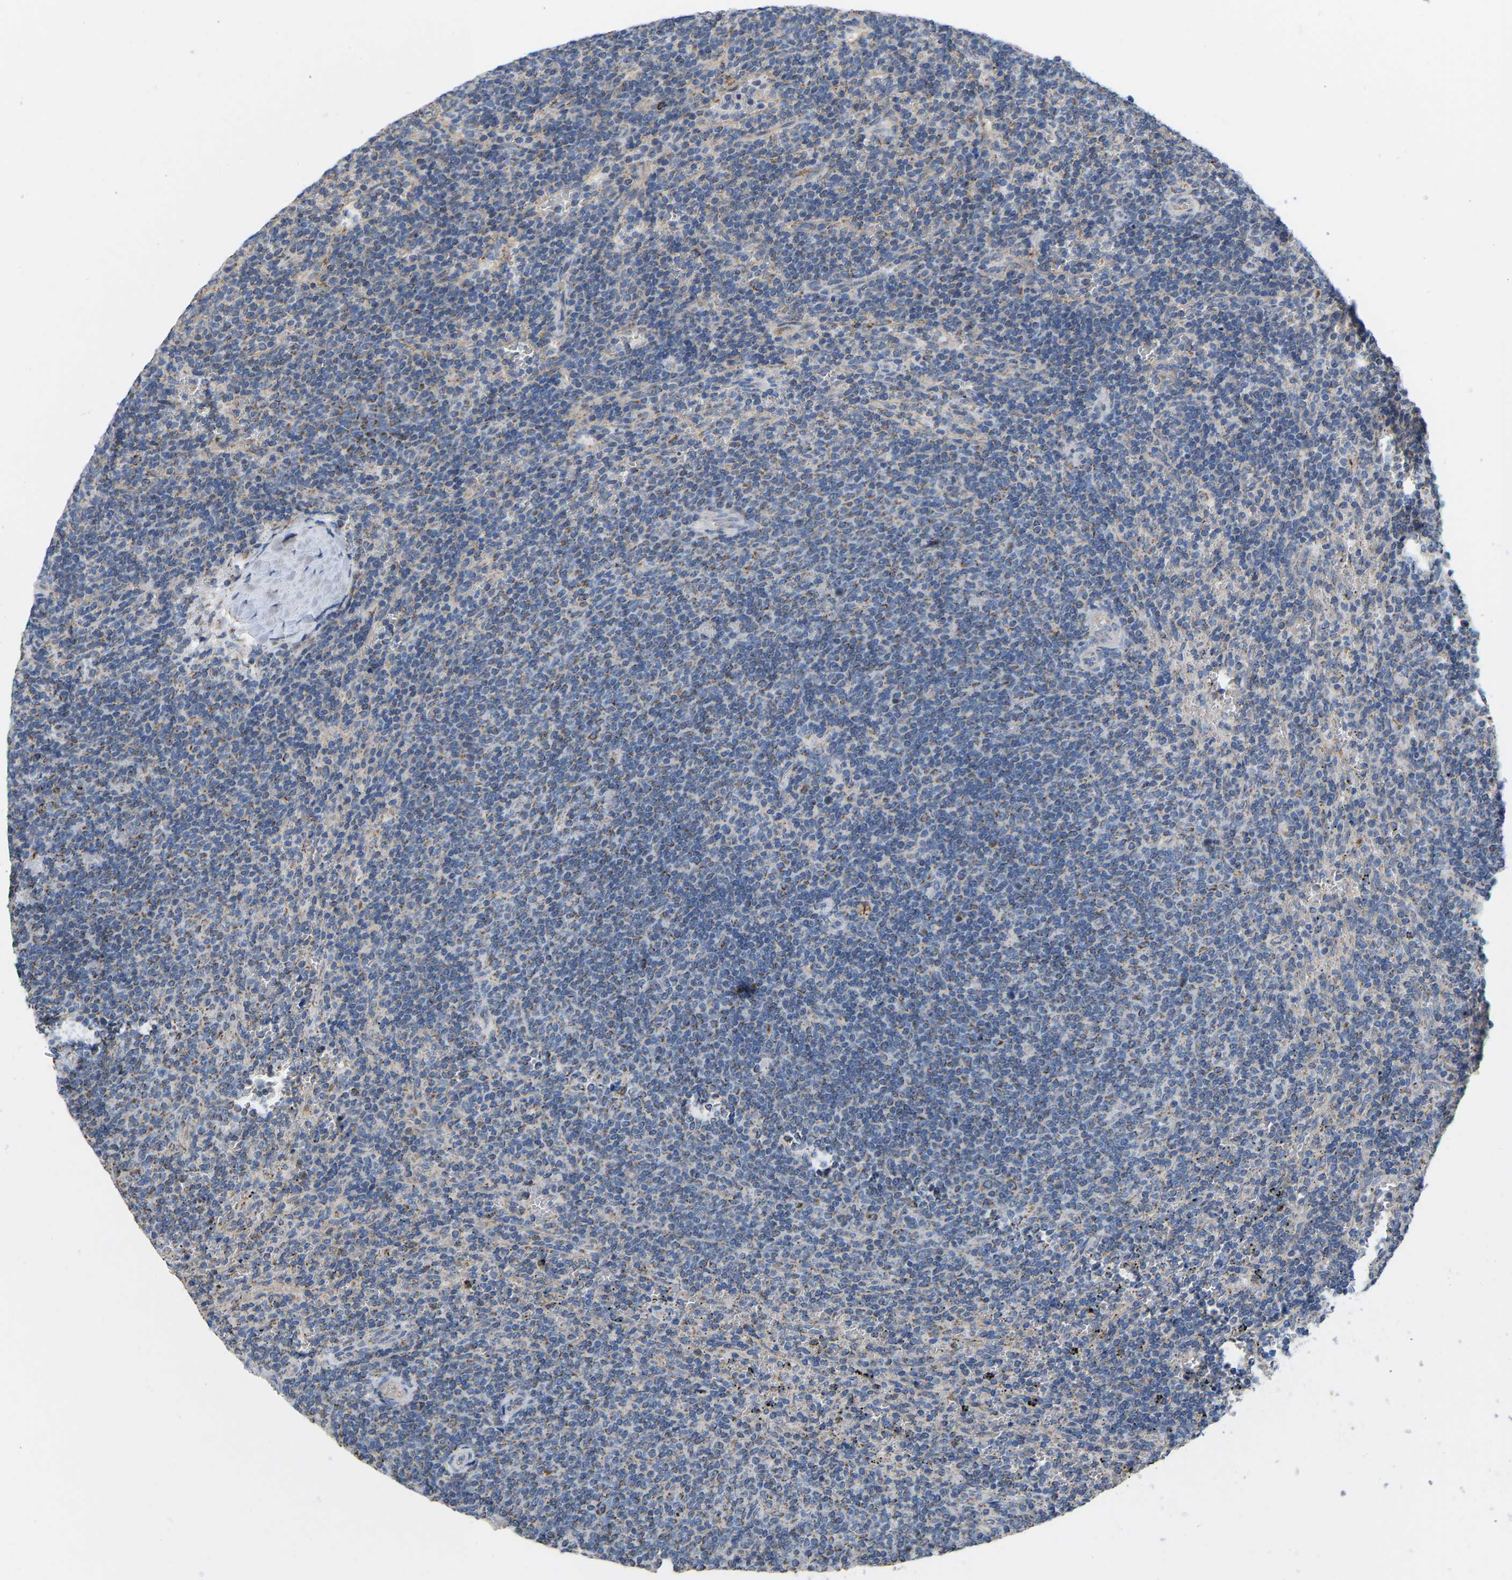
{"staining": {"intensity": "weak", "quantity": "<25%", "location": "cytoplasmic/membranous"}, "tissue": "lymphoma", "cell_type": "Tumor cells", "image_type": "cancer", "snomed": [{"axis": "morphology", "description": "Malignant lymphoma, non-Hodgkin's type, Low grade"}, {"axis": "topography", "description": "Spleen"}], "caption": "Immunohistochemistry (IHC) of human malignant lymphoma, non-Hodgkin's type (low-grade) reveals no staining in tumor cells.", "gene": "BCL10", "patient": {"sex": "female", "age": 50}}